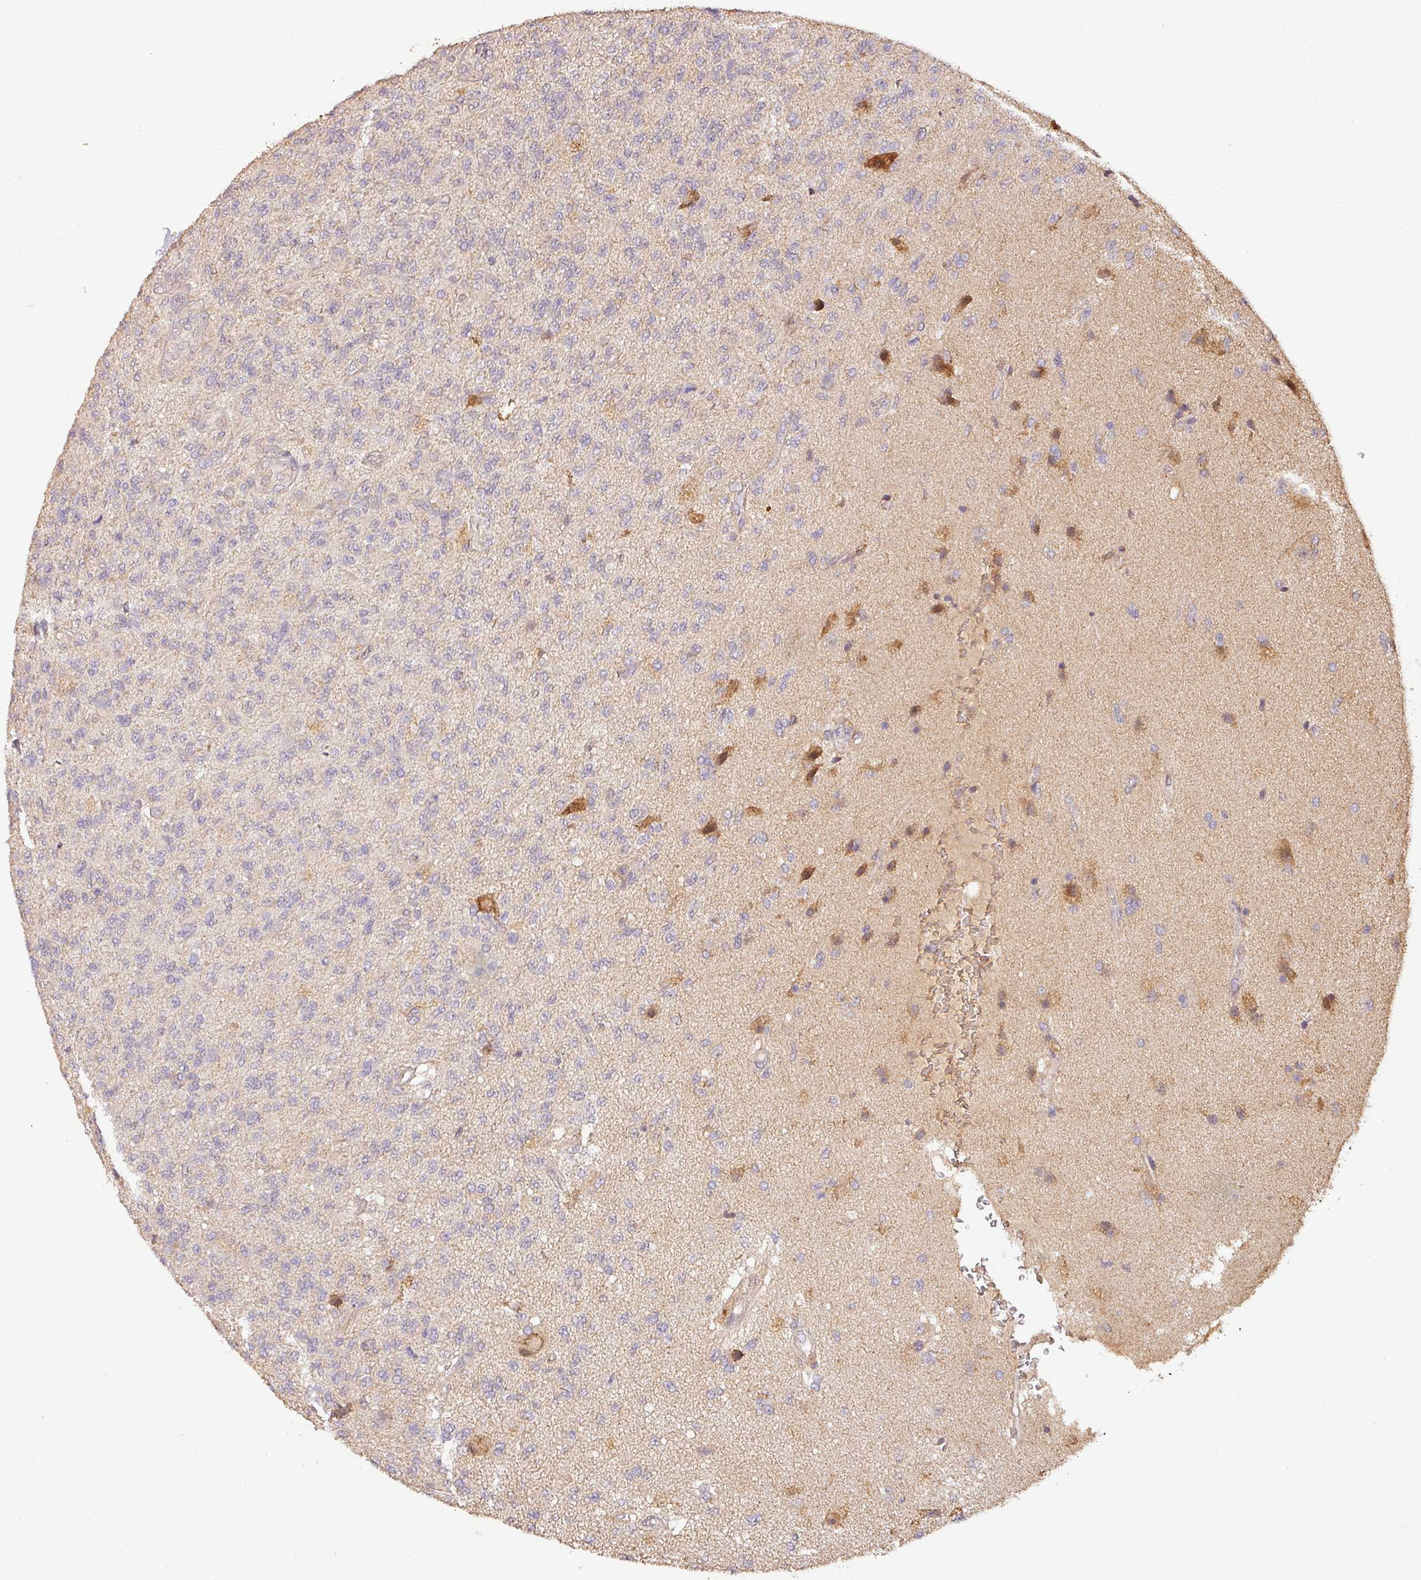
{"staining": {"intensity": "negative", "quantity": "none", "location": "none"}, "tissue": "glioma", "cell_type": "Tumor cells", "image_type": "cancer", "snomed": [{"axis": "morphology", "description": "Glioma, malignant, High grade"}, {"axis": "topography", "description": "Brain"}], "caption": "High magnification brightfield microscopy of glioma stained with DAB (3,3'-diaminobenzidine) (brown) and counterstained with hematoxylin (blue): tumor cells show no significant positivity. The staining was performed using DAB (3,3'-diaminobenzidine) to visualize the protein expression in brown, while the nuclei were stained in blue with hematoxylin (Magnification: 20x).", "gene": "BPIFB3", "patient": {"sex": "male", "age": 56}}